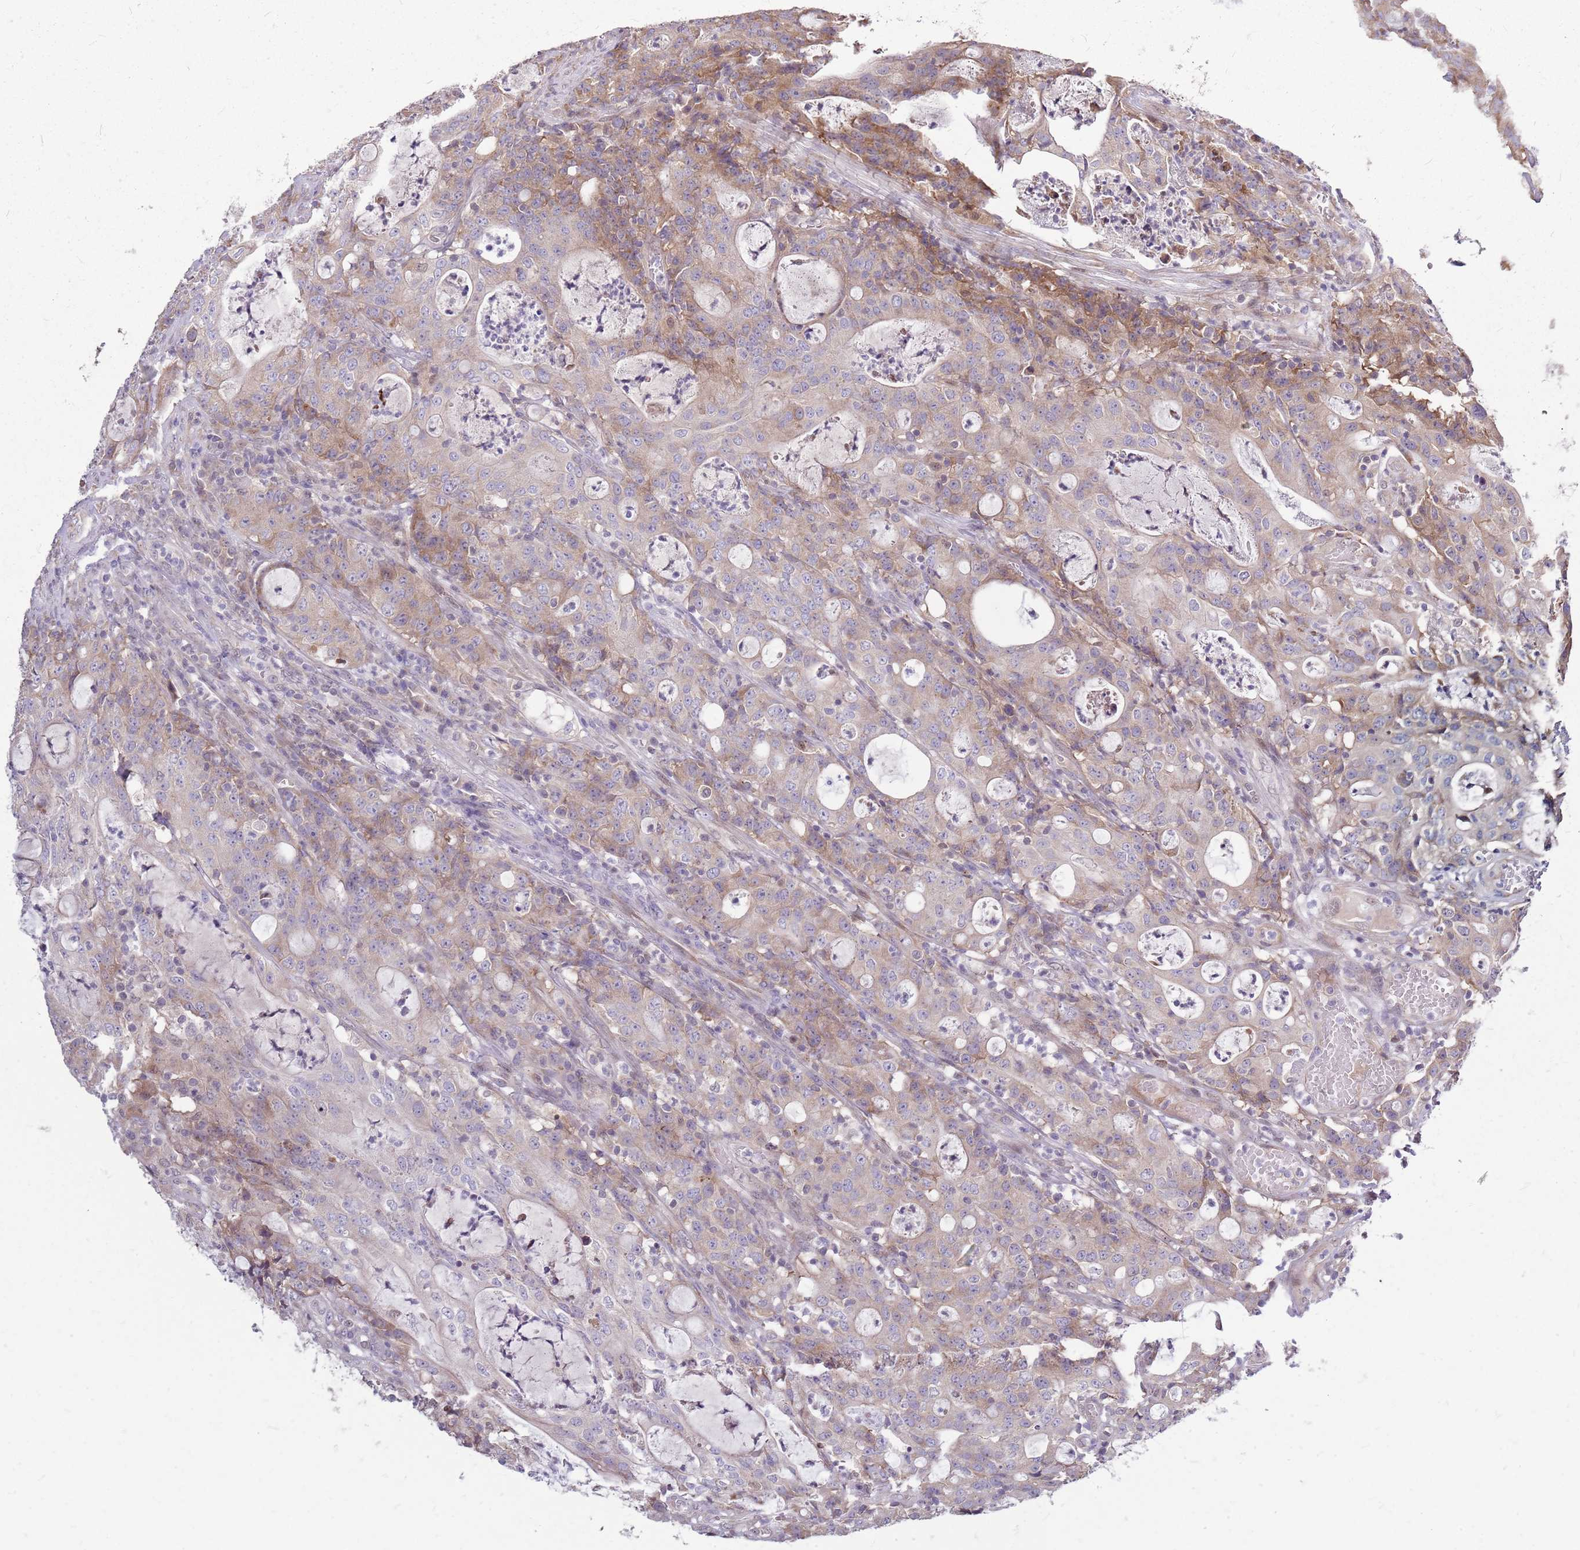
{"staining": {"intensity": "weak", "quantity": "25%-75%", "location": "cytoplasmic/membranous"}, "tissue": "colorectal cancer", "cell_type": "Tumor cells", "image_type": "cancer", "snomed": [{"axis": "morphology", "description": "Adenocarcinoma, NOS"}, {"axis": "topography", "description": "Colon"}], "caption": "High-magnification brightfield microscopy of colorectal adenocarcinoma stained with DAB (3,3'-diaminobenzidine) (brown) and counterstained with hematoxylin (blue). tumor cells exhibit weak cytoplasmic/membranous staining is appreciated in about25%-75% of cells. (DAB (3,3'-diaminobenzidine) = brown stain, brightfield microscopy at high magnification).", "gene": "PPP1R27", "patient": {"sex": "male", "age": 83}}